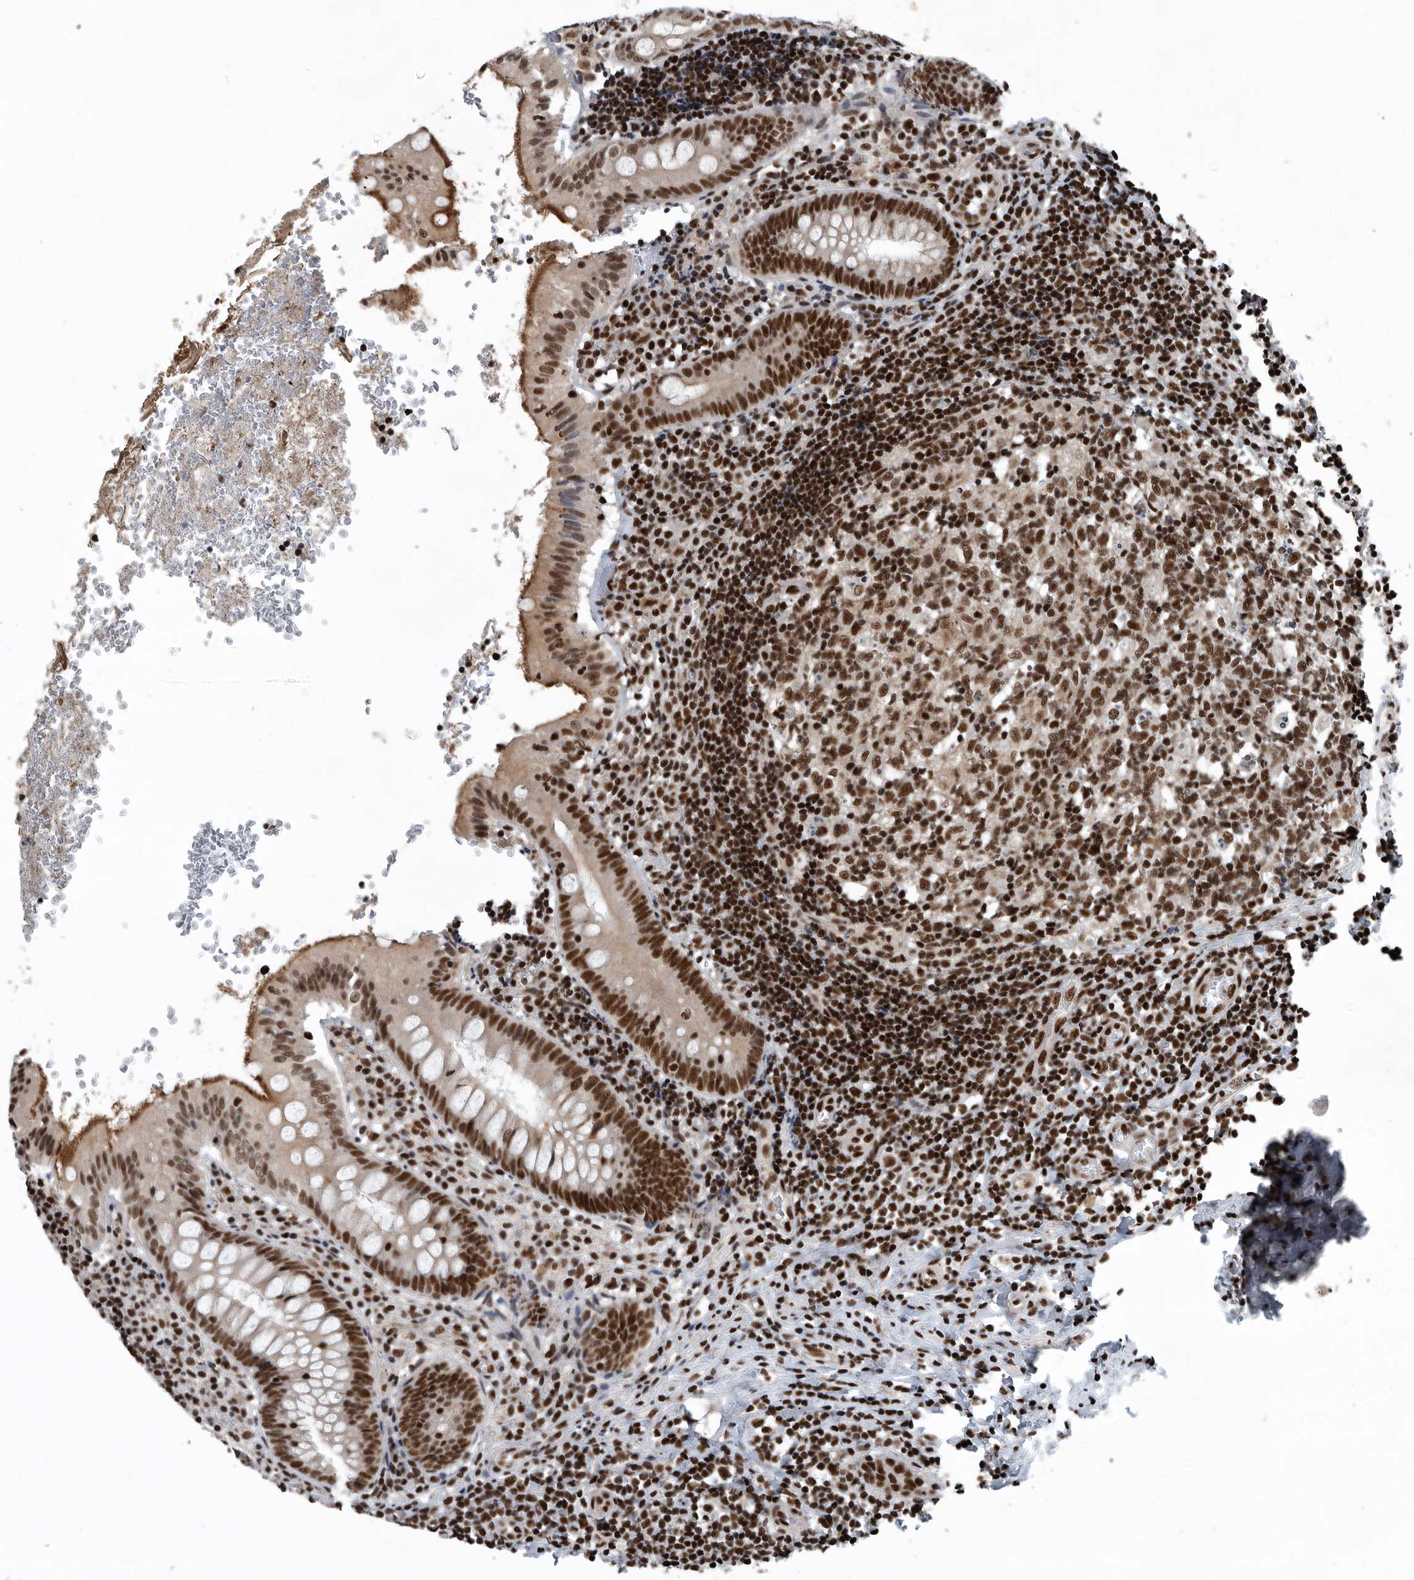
{"staining": {"intensity": "strong", "quantity": "25%-75%", "location": "nuclear"}, "tissue": "appendix", "cell_type": "Glandular cells", "image_type": "normal", "snomed": [{"axis": "morphology", "description": "Normal tissue, NOS"}, {"axis": "topography", "description": "Appendix"}], "caption": "An IHC photomicrograph of benign tissue is shown. Protein staining in brown highlights strong nuclear positivity in appendix within glandular cells.", "gene": "SENP7", "patient": {"sex": "male", "age": 8}}